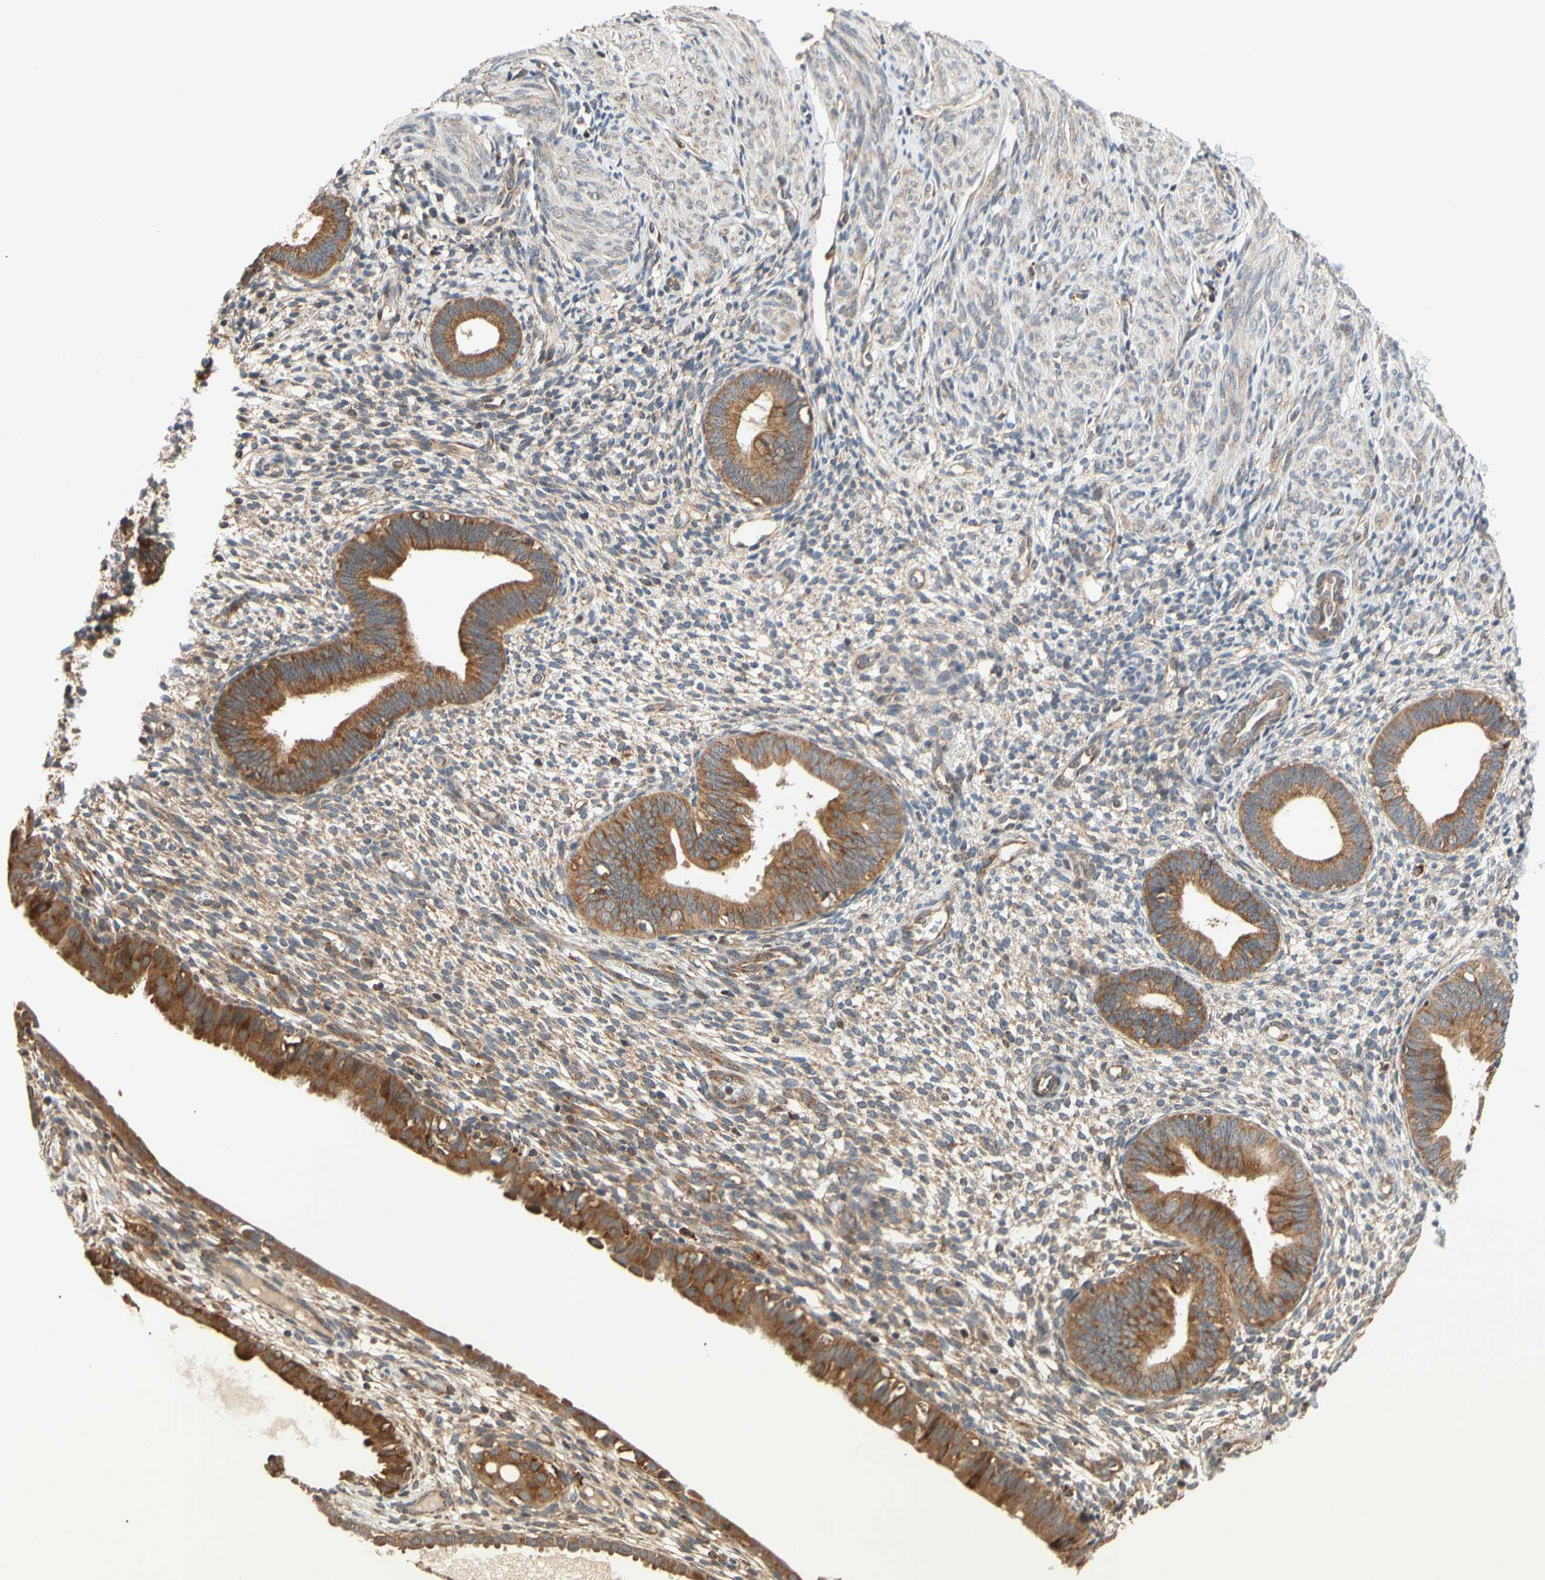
{"staining": {"intensity": "moderate", "quantity": ">75%", "location": "cytoplasmic/membranous"}, "tissue": "endometrium", "cell_type": "Cells in endometrial stroma", "image_type": "normal", "snomed": [{"axis": "morphology", "description": "Normal tissue, NOS"}, {"axis": "topography", "description": "Endometrium"}], "caption": "Protein staining demonstrates moderate cytoplasmic/membranous staining in approximately >75% of cells in endometrial stroma in unremarkable endometrium.", "gene": "ANKHD1", "patient": {"sex": "female", "age": 61}}